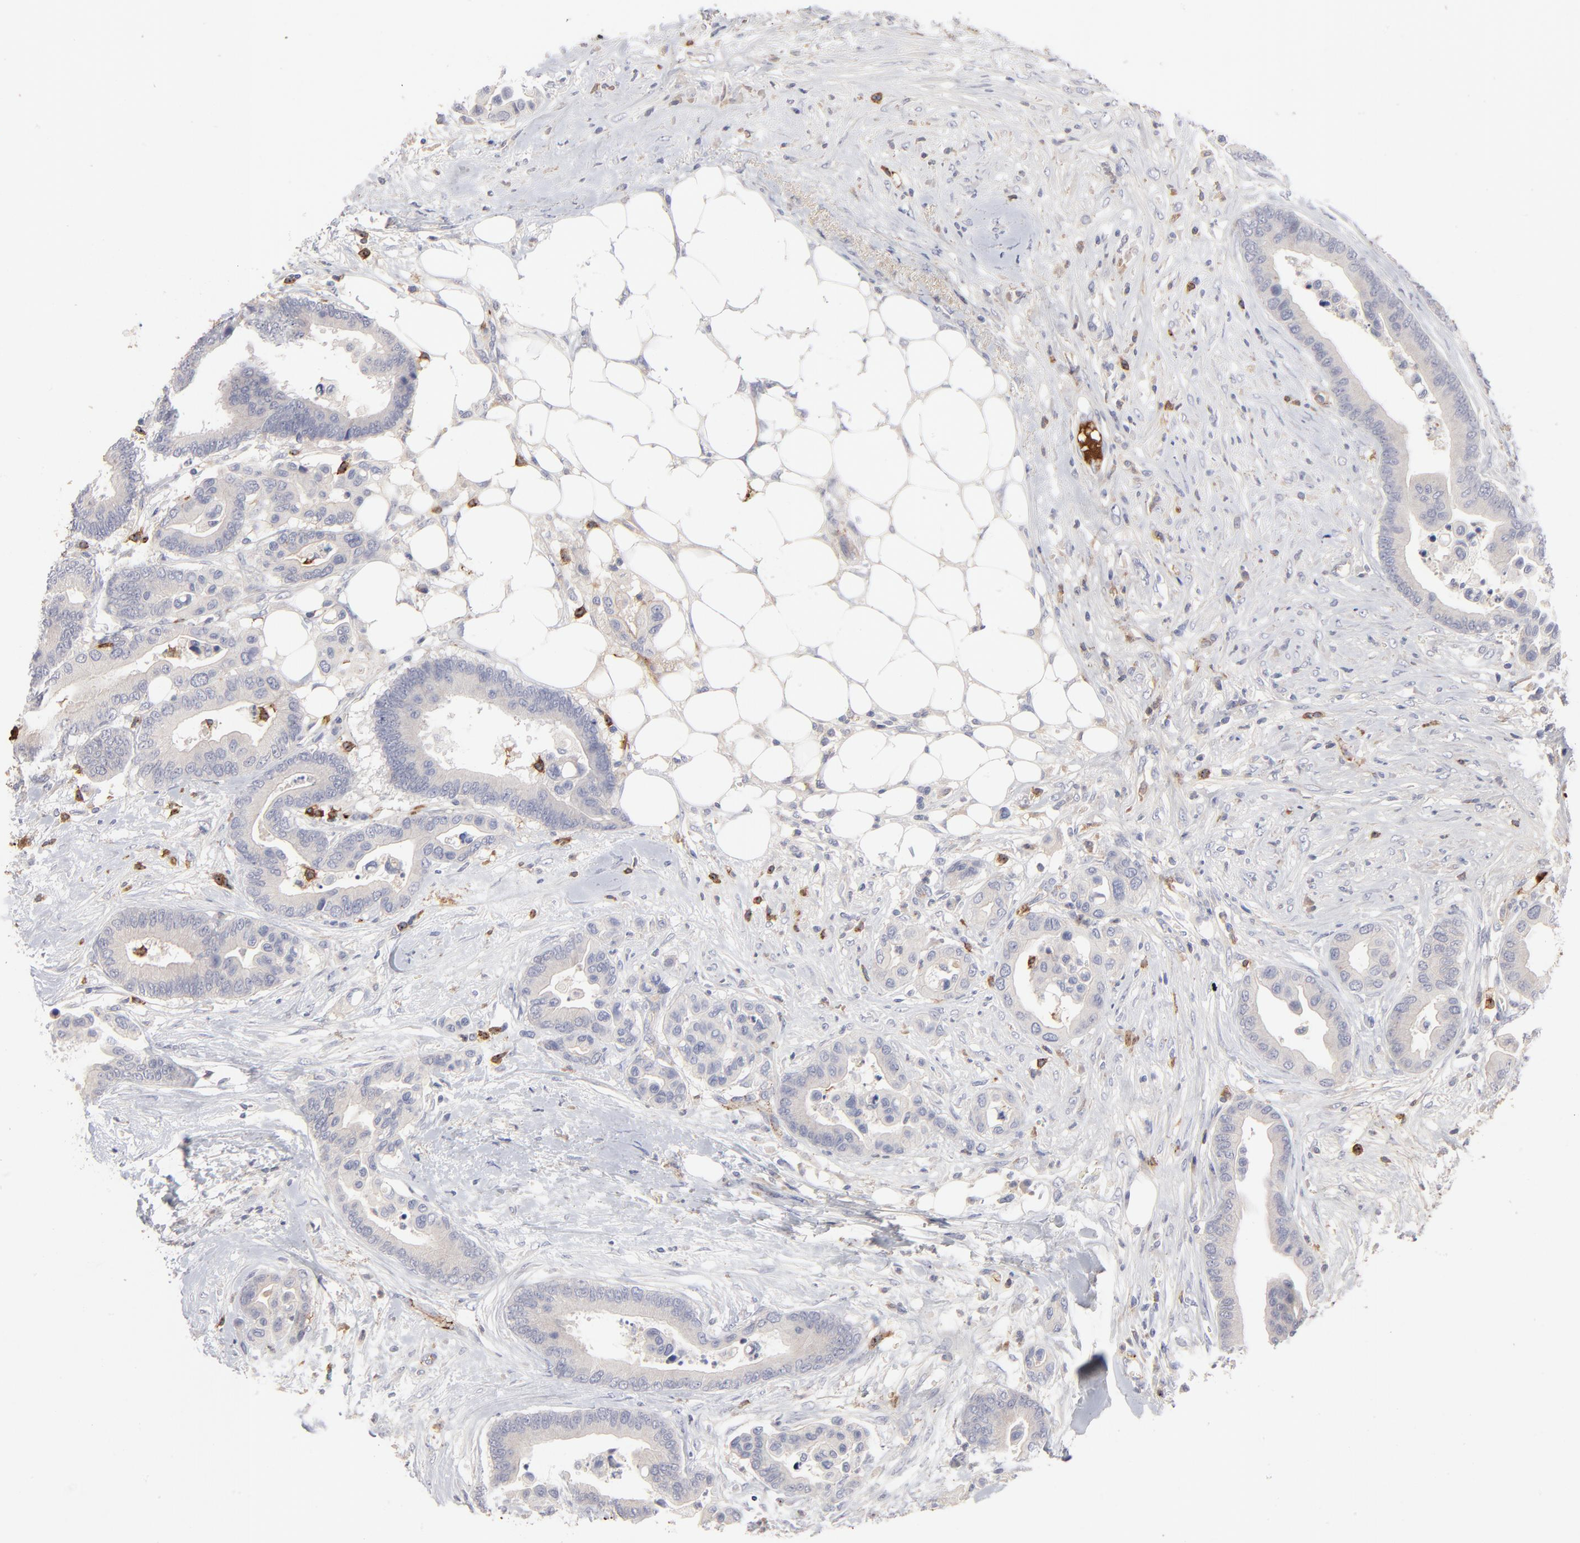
{"staining": {"intensity": "negative", "quantity": "none", "location": "none"}, "tissue": "colorectal cancer", "cell_type": "Tumor cells", "image_type": "cancer", "snomed": [{"axis": "morphology", "description": "Adenocarcinoma, NOS"}, {"axis": "topography", "description": "Colon"}], "caption": "Tumor cells are negative for brown protein staining in colorectal cancer (adenocarcinoma).", "gene": "CCR3", "patient": {"sex": "male", "age": 82}}